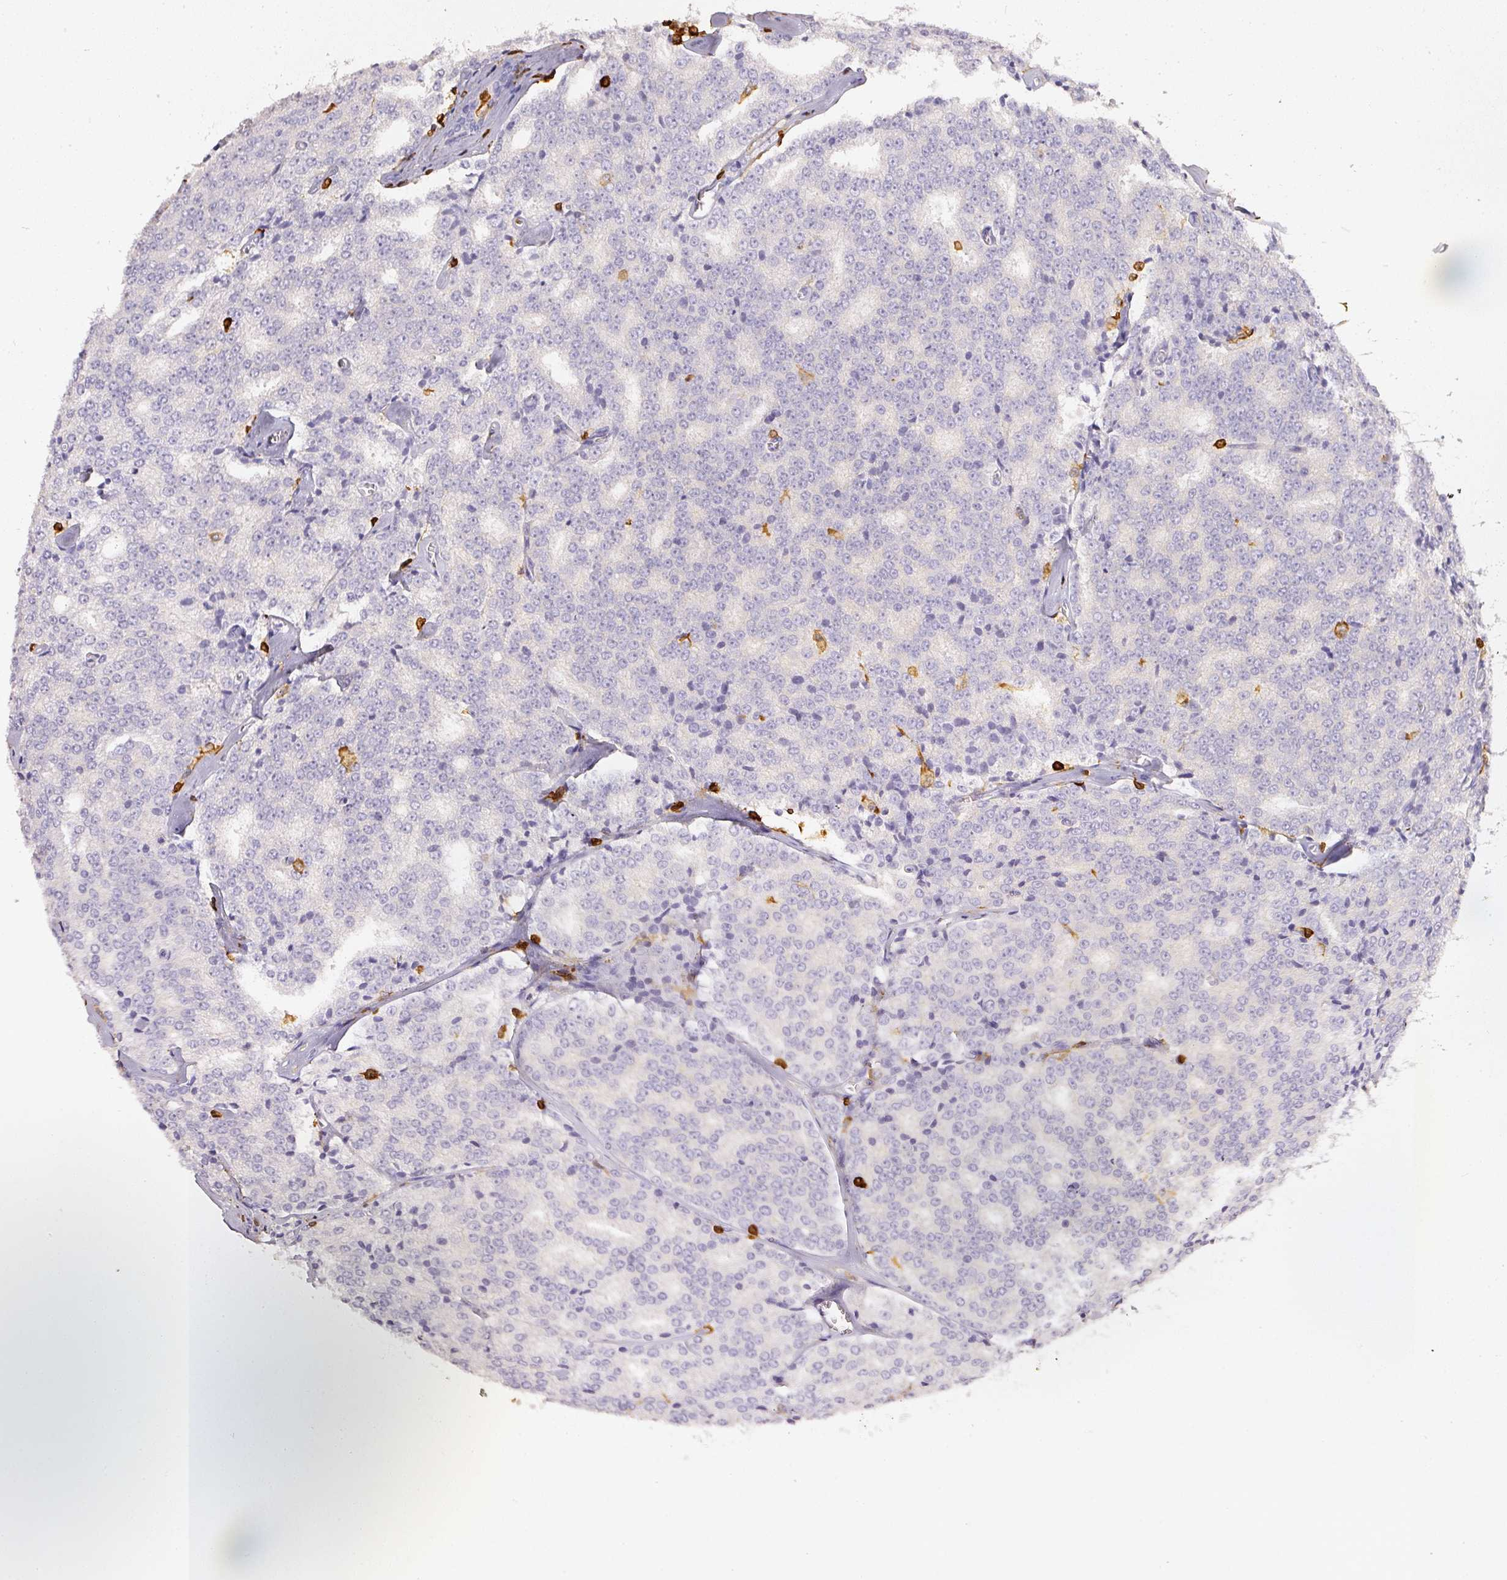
{"staining": {"intensity": "negative", "quantity": "none", "location": "none"}, "tissue": "prostate cancer", "cell_type": "Tumor cells", "image_type": "cancer", "snomed": [{"axis": "morphology", "description": "Adenocarcinoma, Low grade"}, {"axis": "topography", "description": "Prostate"}], "caption": "A histopathology image of low-grade adenocarcinoma (prostate) stained for a protein exhibits no brown staining in tumor cells. (DAB (3,3'-diaminobenzidine) immunohistochemistry (IHC), high magnification).", "gene": "EVL", "patient": {"sex": "male", "age": 60}}